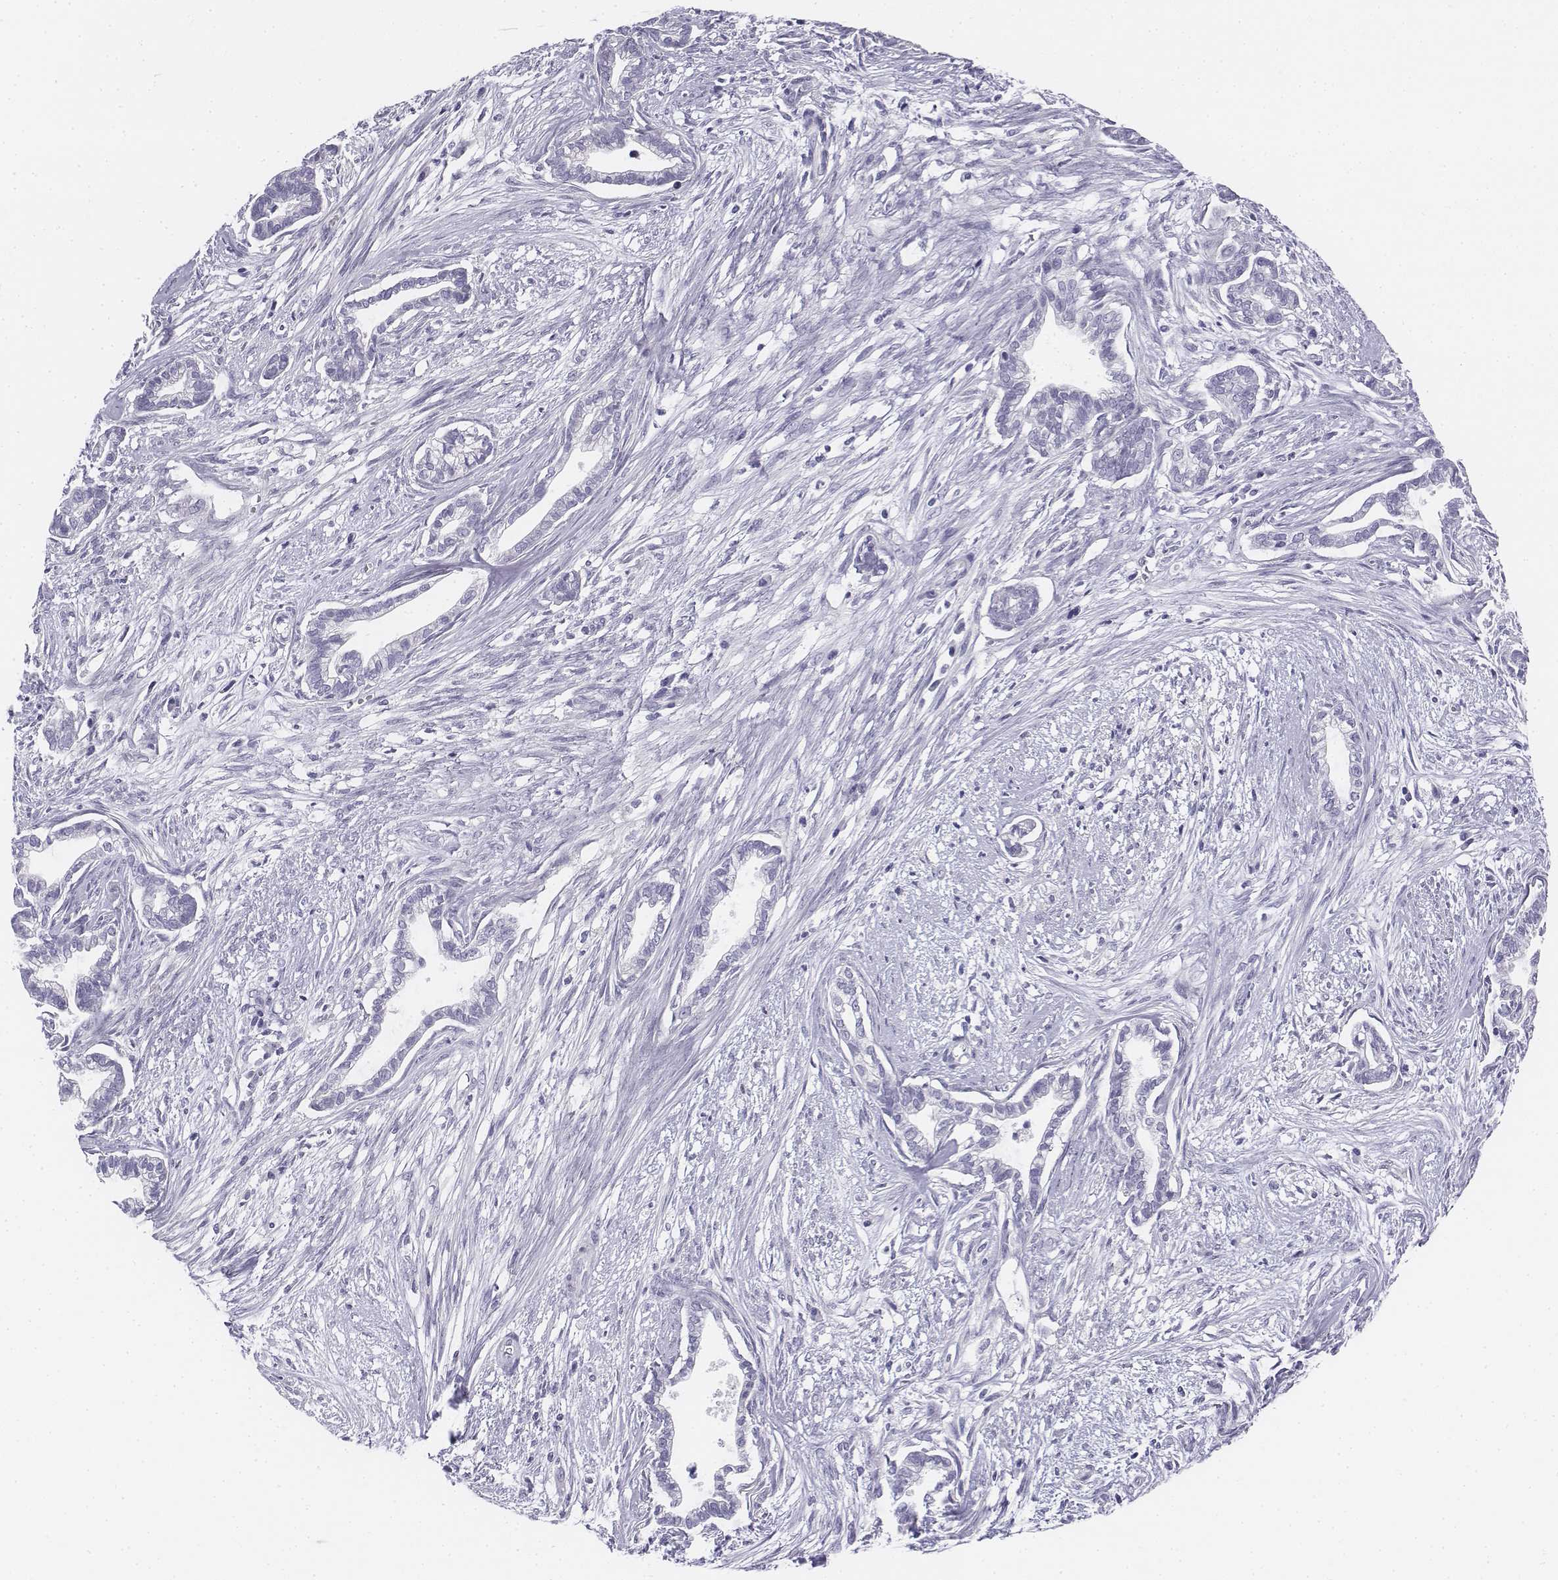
{"staining": {"intensity": "negative", "quantity": "none", "location": "none"}, "tissue": "cervical cancer", "cell_type": "Tumor cells", "image_type": "cancer", "snomed": [{"axis": "morphology", "description": "Adenocarcinoma, NOS"}, {"axis": "topography", "description": "Cervix"}], "caption": "Cervical adenocarcinoma was stained to show a protein in brown. There is no significant positivity in tumor cells. Brightfield microscopy of immunohistochemistry stained with DAB (3,3'-diaminobenzidine) (brown) and hematoxylin (blue), captured at high magnification.", "gene": "TH", "patient": {"sex": "female", "age": 62}}